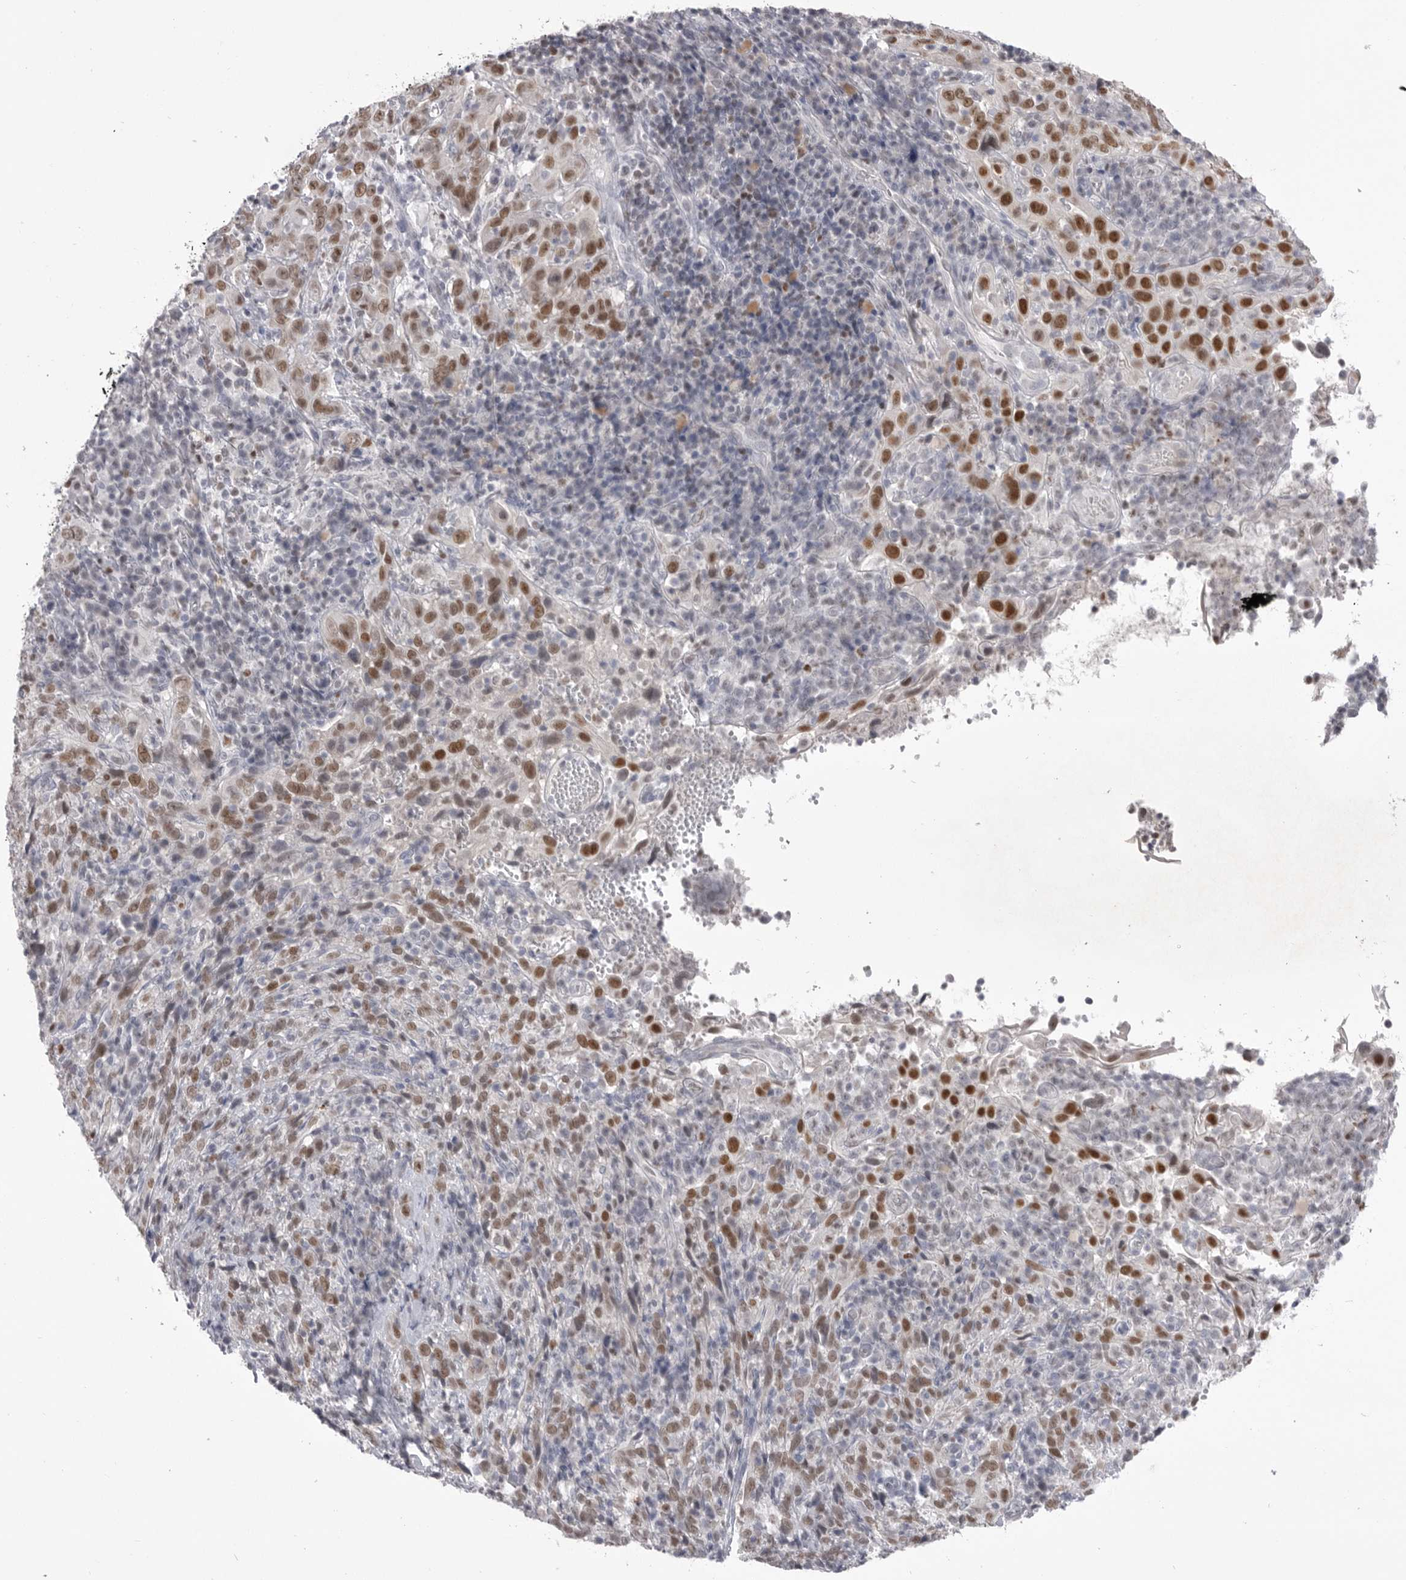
{"staining": {"intensity": "strong", "quantity": ">75%", "location": "nuclear"}, "tissue": "cervical cancer", "cell_type": "Tumor cells", "image_type": "cancer", "snomed": [{"axis": "morphology", "description": "Squamous cell carcinoma, NOS"}, {"axis": "topography", "description": "Cervix"}], "caption": "This photomicrograph reveals IHC staining of cervical cancer (squamous cell carcinoma), with high strong nuclear expression in about >75% of tumor cells.", "gene": "ZBTB7B", "patient": {"sex": "female", "age": 46}}